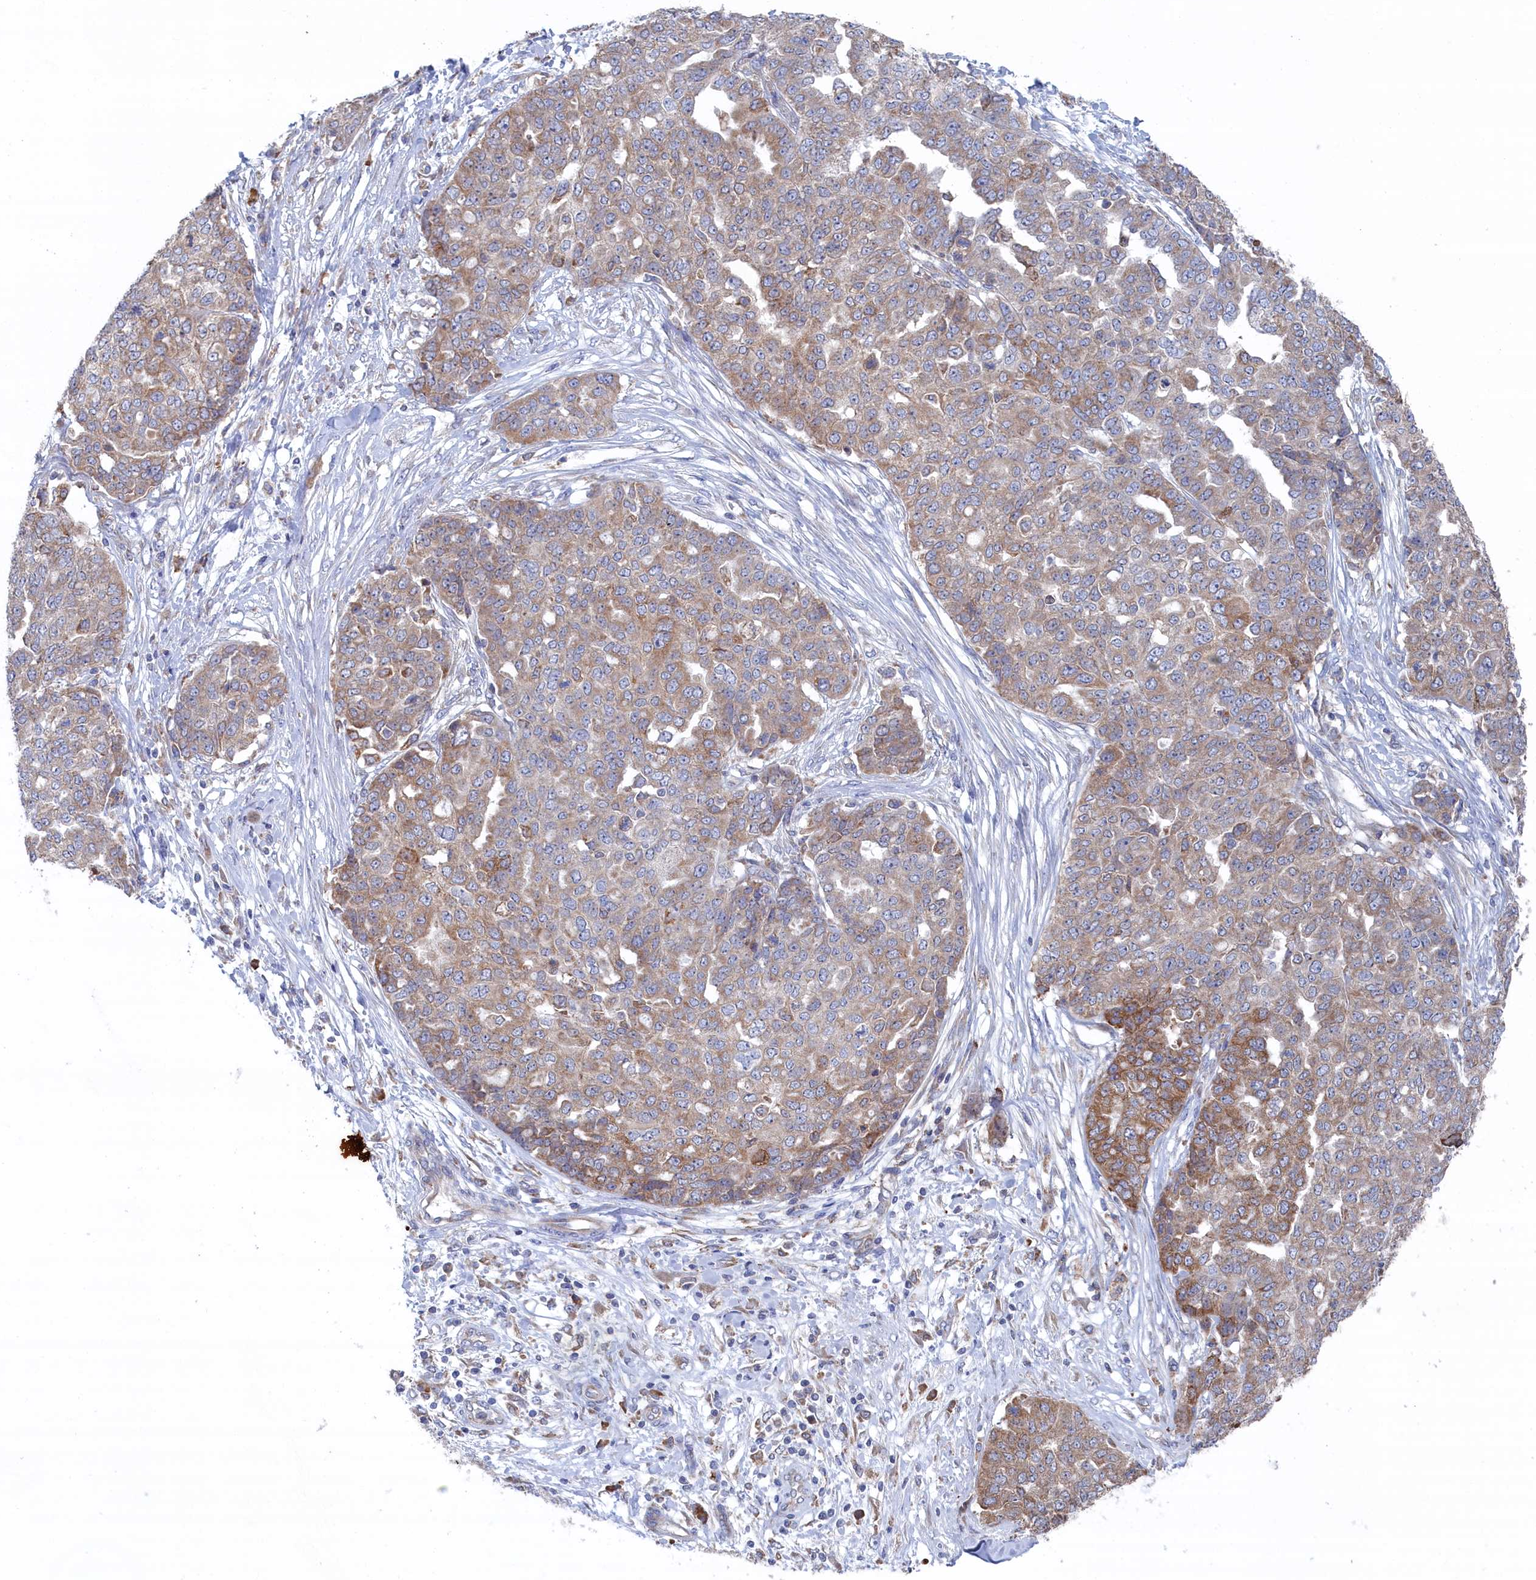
{"staining": {"intensity": "moderate", "quantity": "25%-75%", "location": "cytoplasmic/membranous"}, "tissue": "ovarian cancer", "cell_type": "Tumor cells", "image_type": "cancer", "snomed": [{"axis": "morphology", "description": "Cystadenocarcinoma, serous, NOS"}, {"axis": "topography", "description": "Soft tissue"}, {"axis": "topography", "description": "Ovary"}], "caption": "A high-resolution image shows immunohistochemistry staining of ovarian serous cystadenocarcinoma, which exhibits moderate cytoplasmic/membranous expression in about 25%-75% of tumor cells. (DAB IHC with brightfield microscopy, high magnification).", "gene": "BPIFB6", "patient": {"sex": "female", "age": 57}}